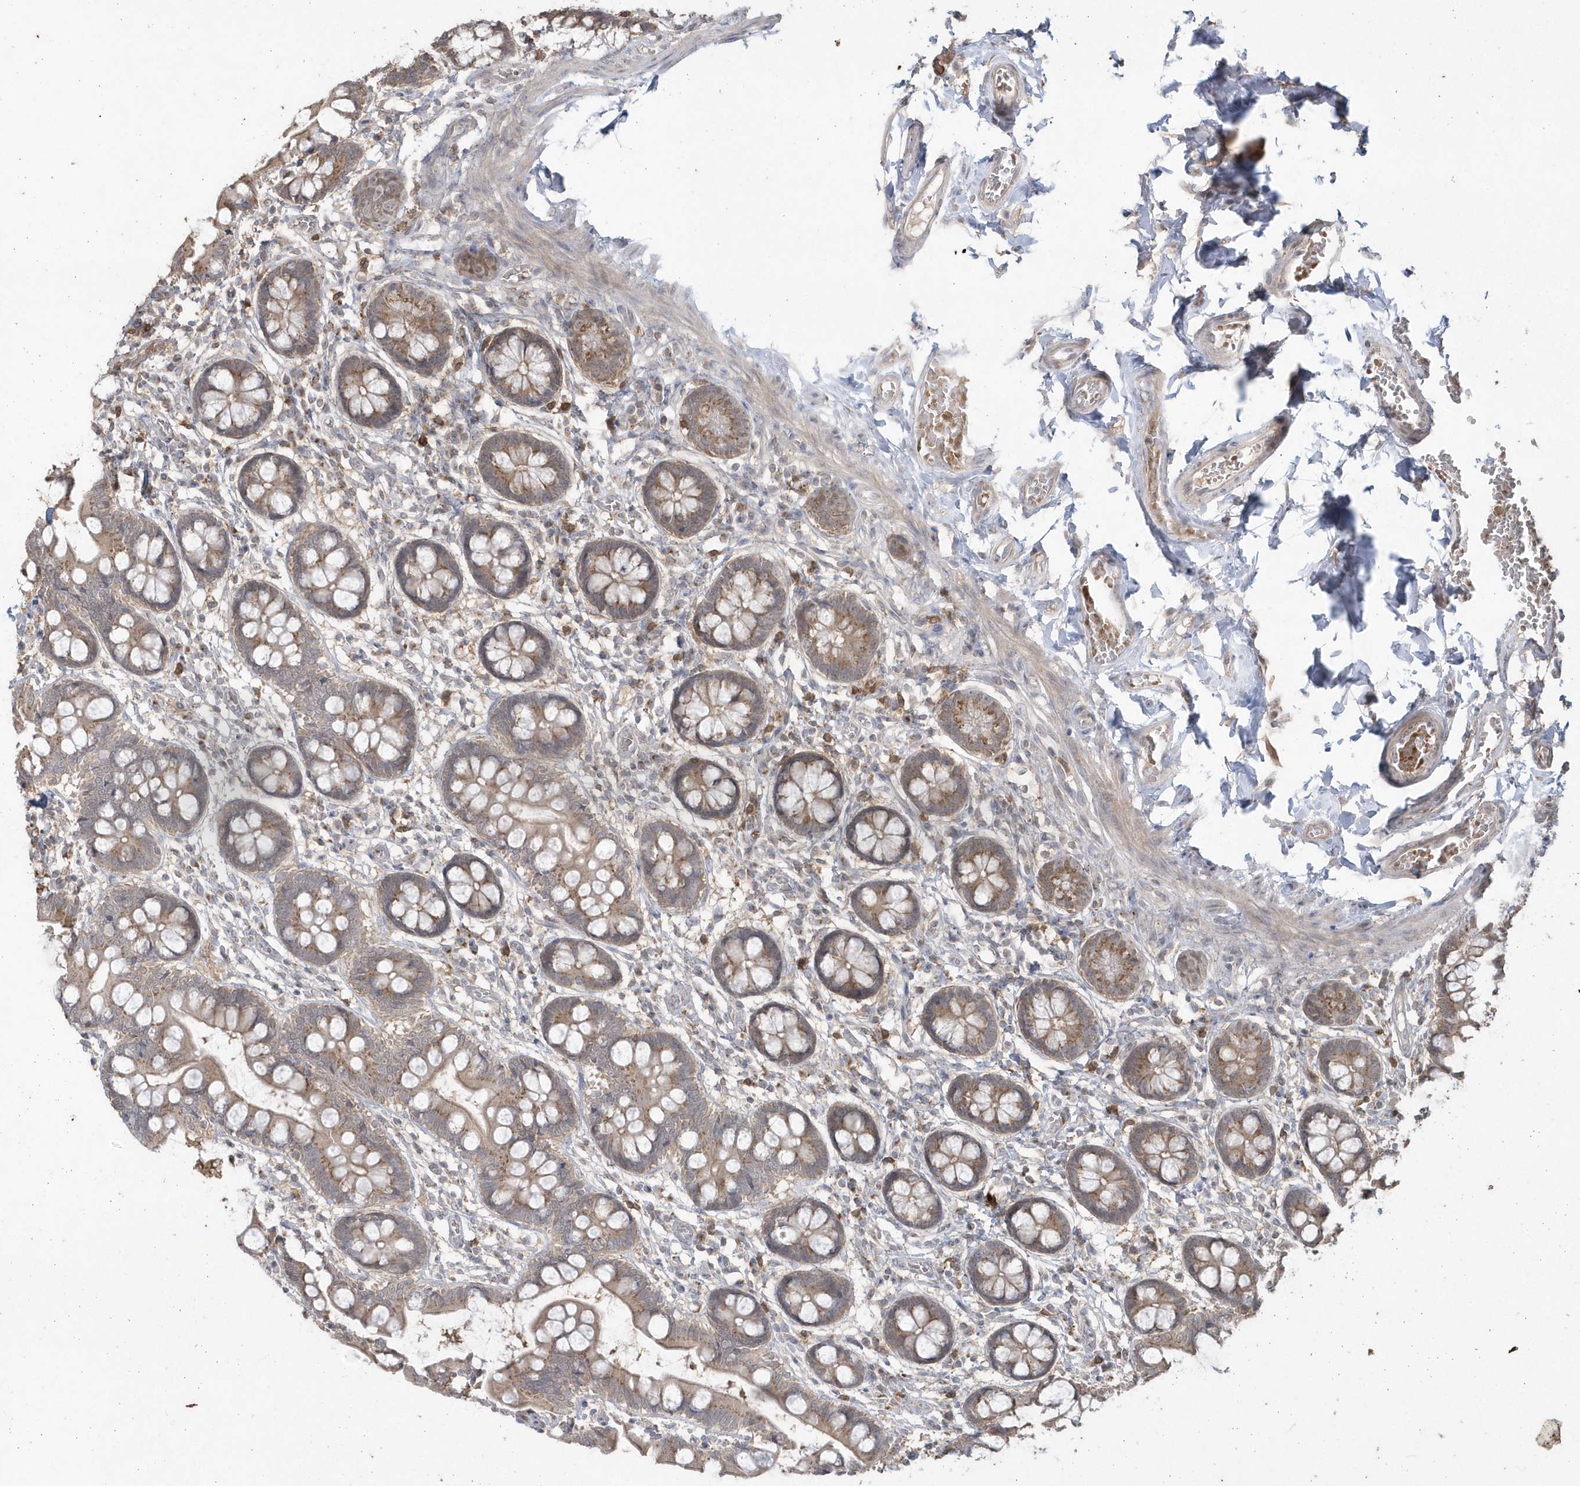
{"staining": {"intensity": "moderate", "quantity": ">75%", "location": "cytoplasmic/membranous"}, "tissue": "small intestine", "cell_type": "Glandular cells", "image_type": "normal", "snomed": [{"axis": "morphology", "description": "Normal tissue, NOS"}, {"axis": "topography", "description": "Small intestine"}], "caption": "Immunohistochemistry micrograph of unremarkable small intestine: human small intestine stained using immunohistochemistry (IHC) demonstrates medium levels of moderate protein expression localized specifically in the cytoplasmic/membranous of glandular cells, appearing as a cytoplasmic/membranous brown color.", "gene": "GEMIN6", "patient": {"sex": "male", "age": 52}}